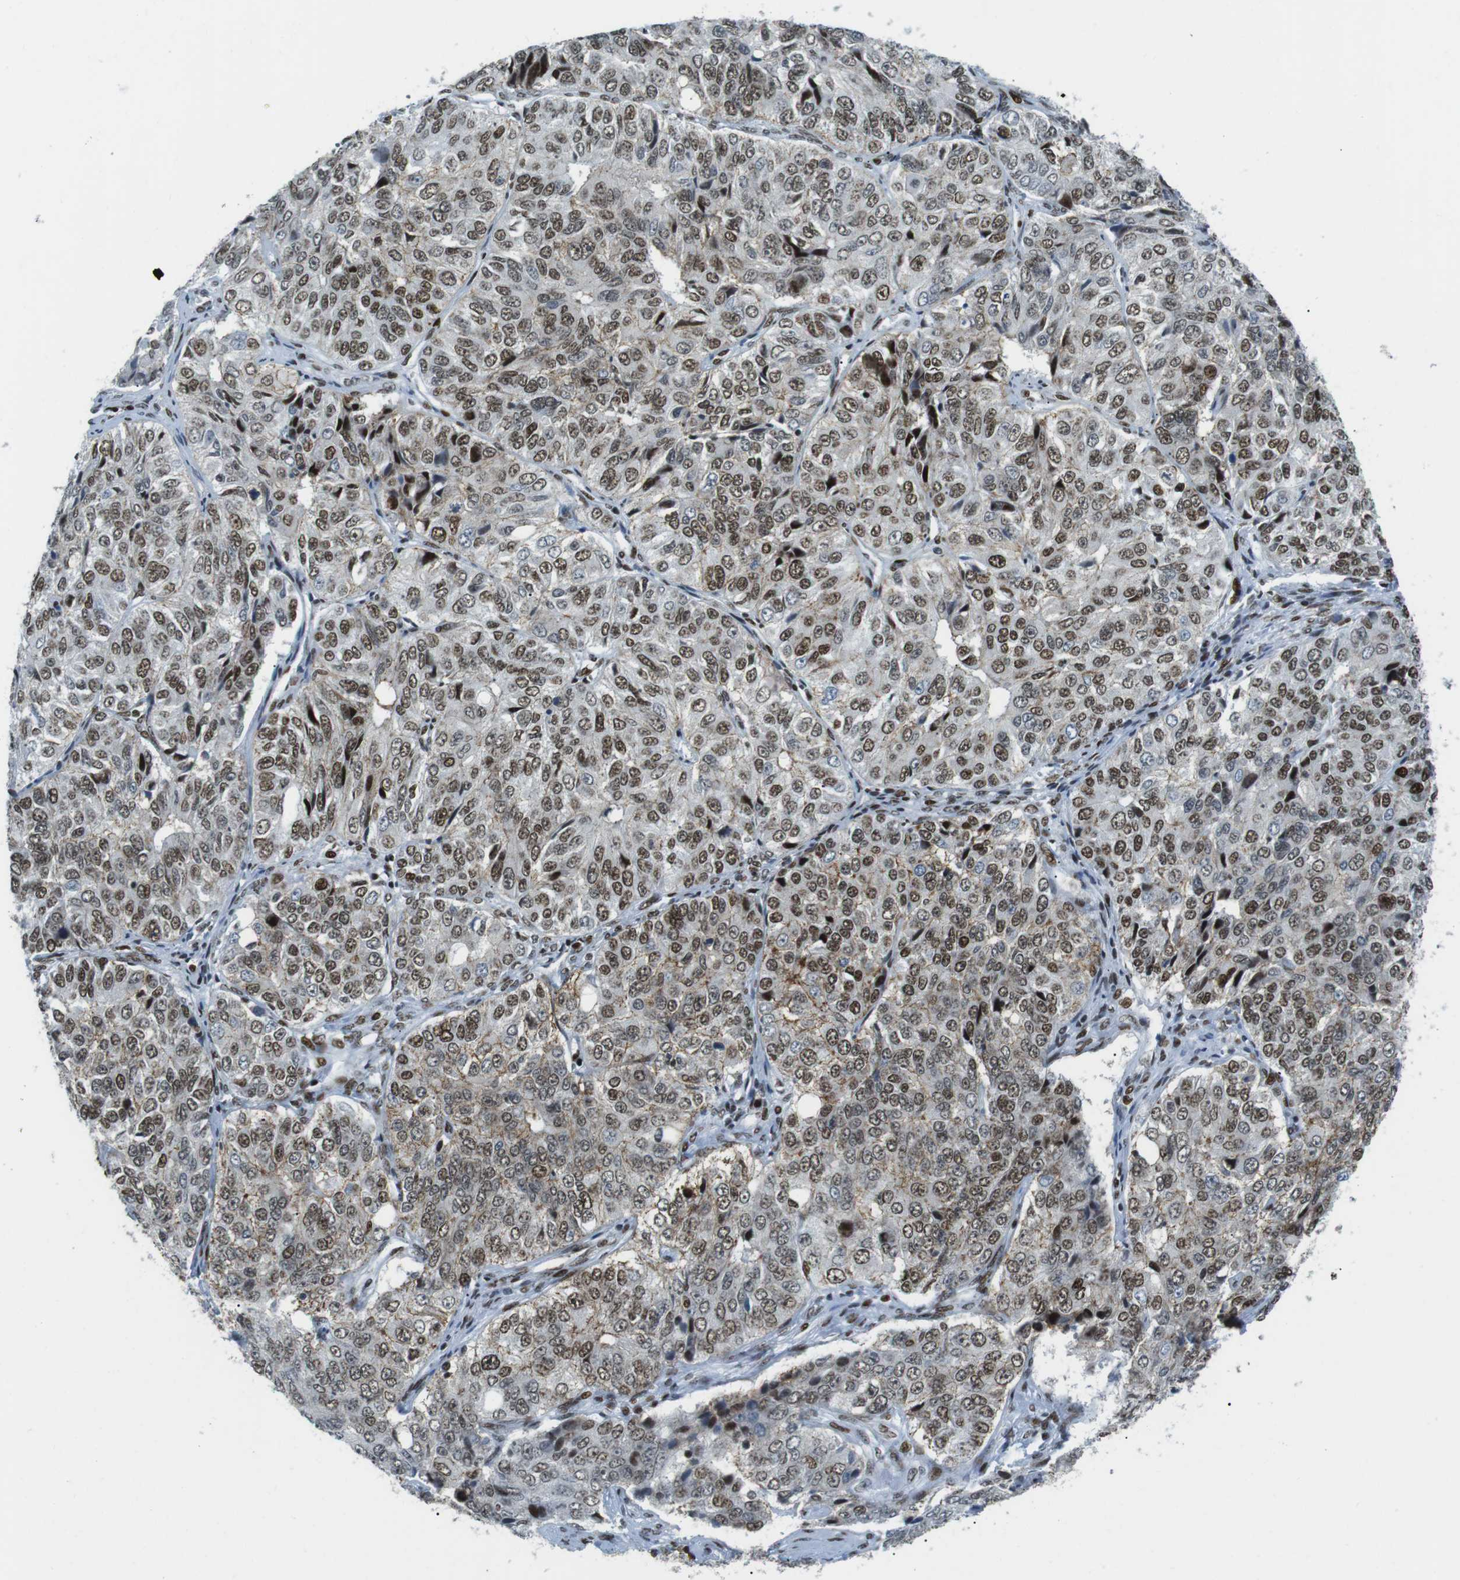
{"staining": {"intensity": "moderate", "quantity": ">75%", "location": "nuclear"}, "tissue": "ovarian cancer", "cell_type": "Tumor cells", "image_type": "cancer", "snomed": [{"axis": "morphology", "description": "Carcinoma, endometroid"}, {"axis": "topography", "description": "Ovary"}], "caption": "High-magnification brightfield microscopy of ovarian cancer stained with DAB (3,3'-diaminobenzidine) (brown) and counterstained with hematoxylin (blue). tumor cells exhibit moderate nuclear positivity is identified in approximately>75% of cells. The protein is shown in brown color, while the nuclei are stained blue.", "gene": "ARID1A", "patient": {"sex": "female", "age": 51}}